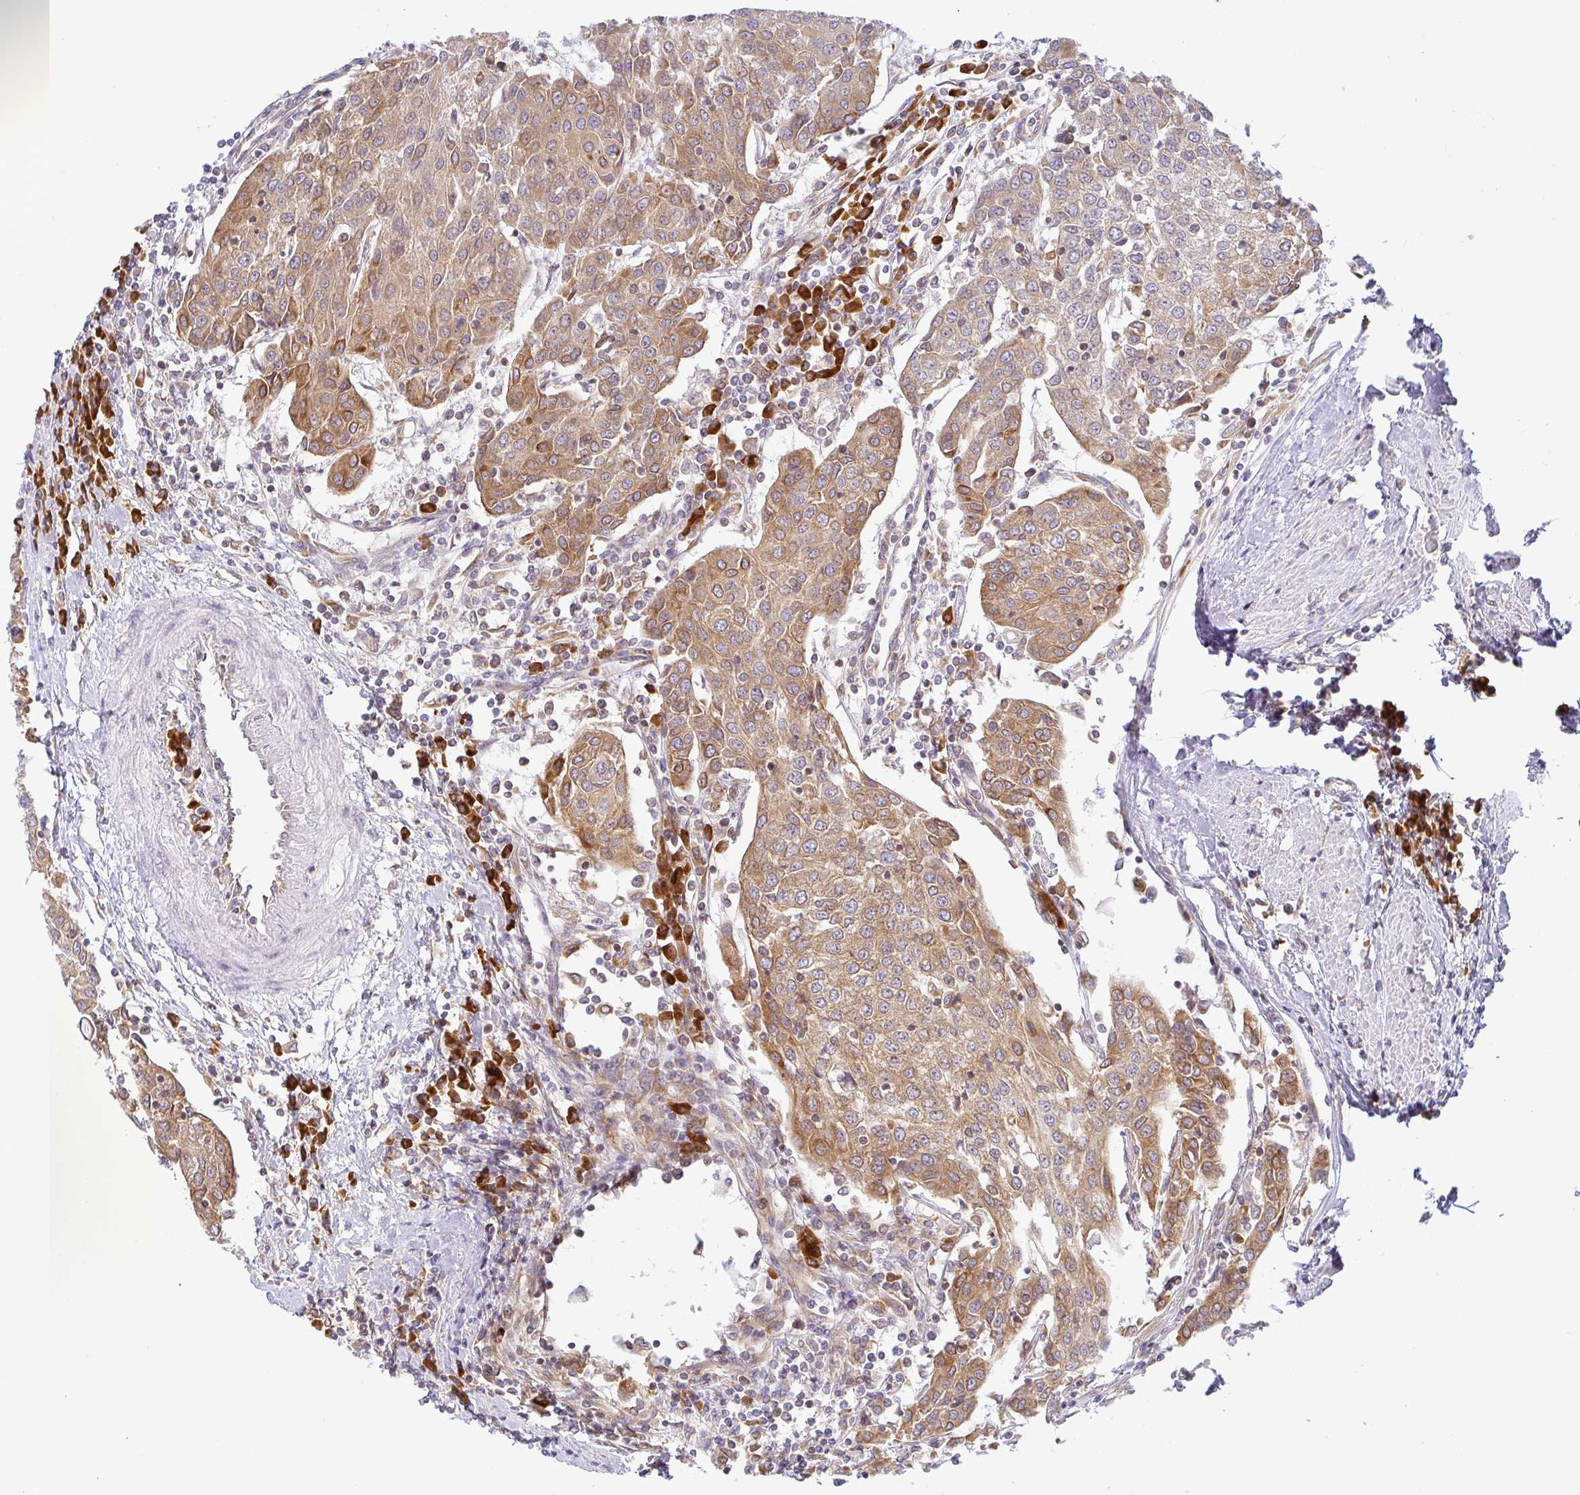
{"staining": {"intensity": "moderate", "quantity": ">75%", "location": "cytoplasmic/membranous"}, "tissue": "urothelial cancer", "cell_type": "Tumor cells", "image_type": "cancer", "snomed": [{"axis": "morphology", "description": "Urothelial carcinoma, High grade"}, {"axis": "topography", "description": "Urinary bladder"}], "caption": "DAB (3,3'-diaminobenzidine) immunohistochemical staining of human urothelial cancer displays moderate cytoplasmic/membranous protein staining in approximately >75% of tumor cells.", "gene": "DERL2", "patient": {"sex": "female", "age": 85}}